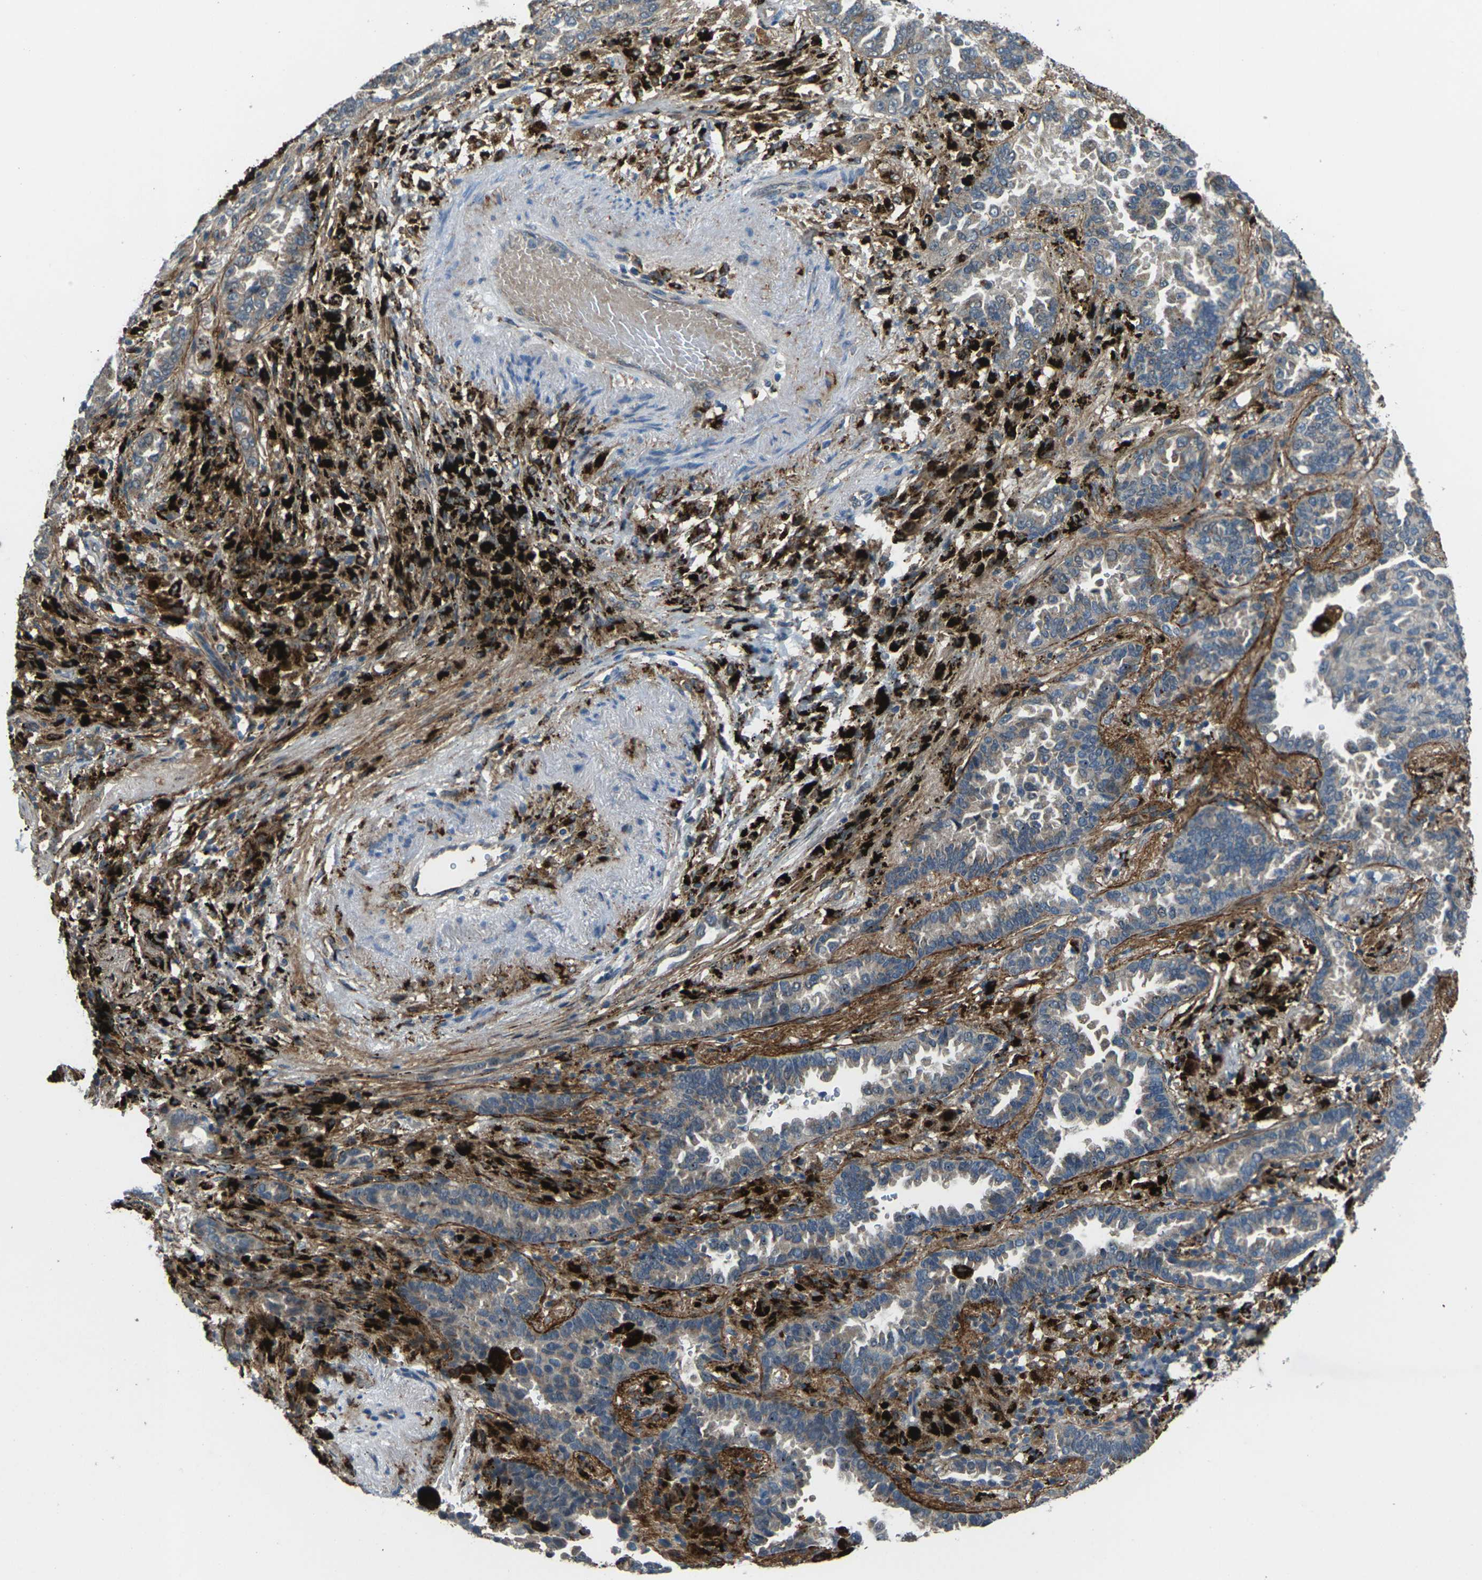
{"staining": {"intensity": "weak", "quantity": "25%-75%", "location": "cytoplasmic/membranous"}, "tissue": "lung cancer", "cell_type": "Tumor cells", "image_type": "cancer", "snomed": [{"axis": "morphology", "description": "Normal tissue, NOS"}, {"axis": "morphology", "description": "Adenocarcinoma, NOS"}, {"axis": "topography", "description": "Lung"}], "caption": "Immunohistochemical staining of human lung cancer (adenocarcinoma) displays weak cytoplasmic/membranous protein expression in approximately 25%-75% of tumor cells.", "gene": "SLC31A2", "patient": {"sex": "male", "age": 59}}